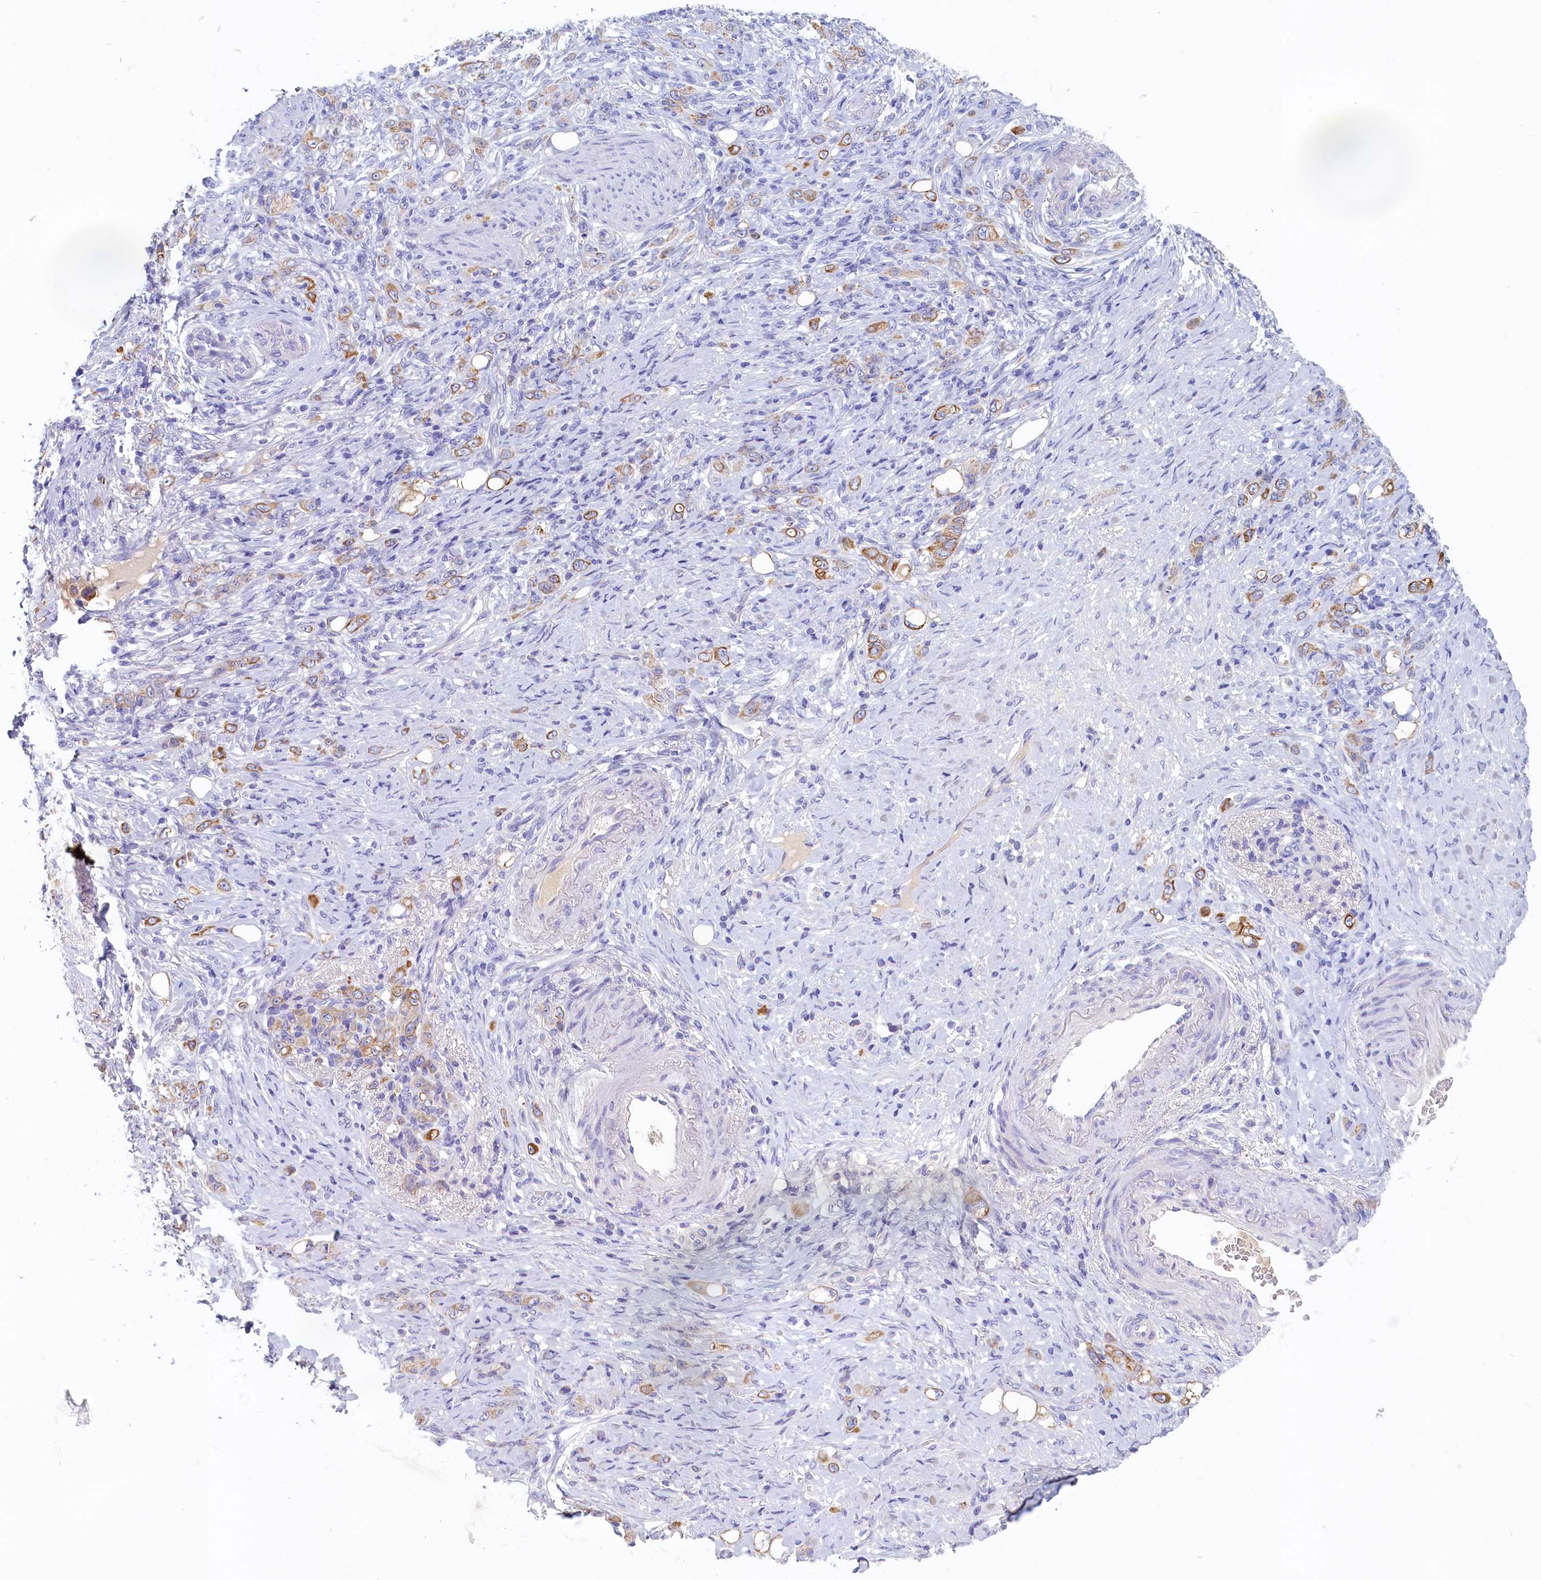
{"staining": {"intensity": "moderate", "quantity": "25%-75%", "location": "cytoplasmic/membranous"}, "tissue": "stomach cancer", "cell_type": "Tumor cells", "image_type": "cancer", "snomed": [{"axis": "morphology", "description": "Adenocarcinoma, NOS"}, {"axis": "topography", "description": "Stomach"}], "caption": "Approximately 25%-75% of tumor cells in stomach cancer (adenocarcinoma) reveal moderate cytoplasmic/membranous protein staining as visualized by brown immunohistochemical staining.", "gene": "GUCA1C", "patient": {"sex": "female", "age": 79}}